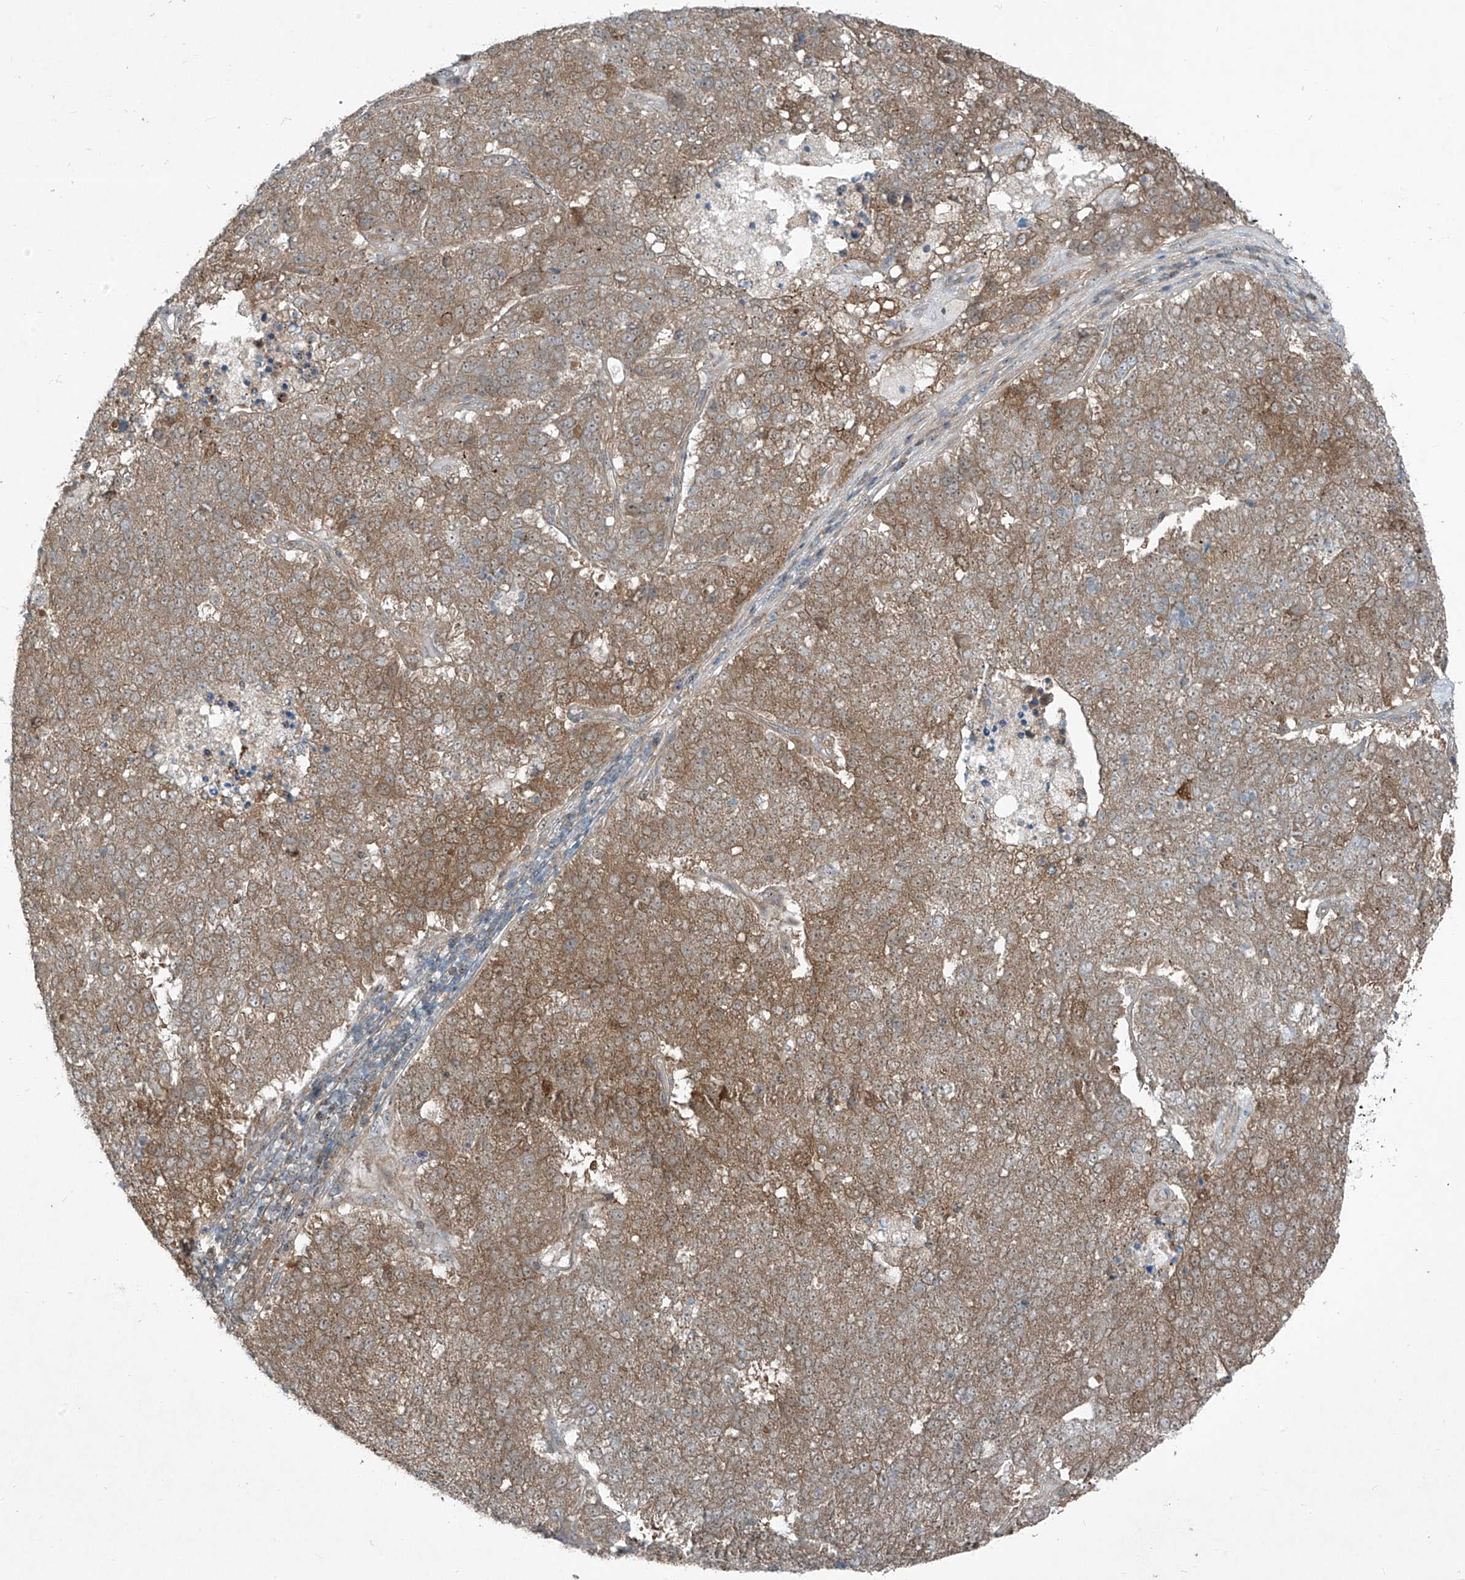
{"staining": {"intensity": "moderate", "quantity": ">75%", "location": "cytoplasmic/membranous,nuclear"}, "tissue": "pancreatic cancer", "cell_type": "Tumor cells", "image_type": "cancer", "snomed": [{"axis": "morphology", "description": "Adenocarcinoma, NOS"}, {"axis": "topography", "description": "Pancreas"}], "caption": "Tumor cells show medium levels of moderate cytoplasmic/membranous and nuclear positivity in approximately >75% of cells in human pancreatic cancer.", "gene": "PPCS", "patient": {"sex": "female", "age": 61}}